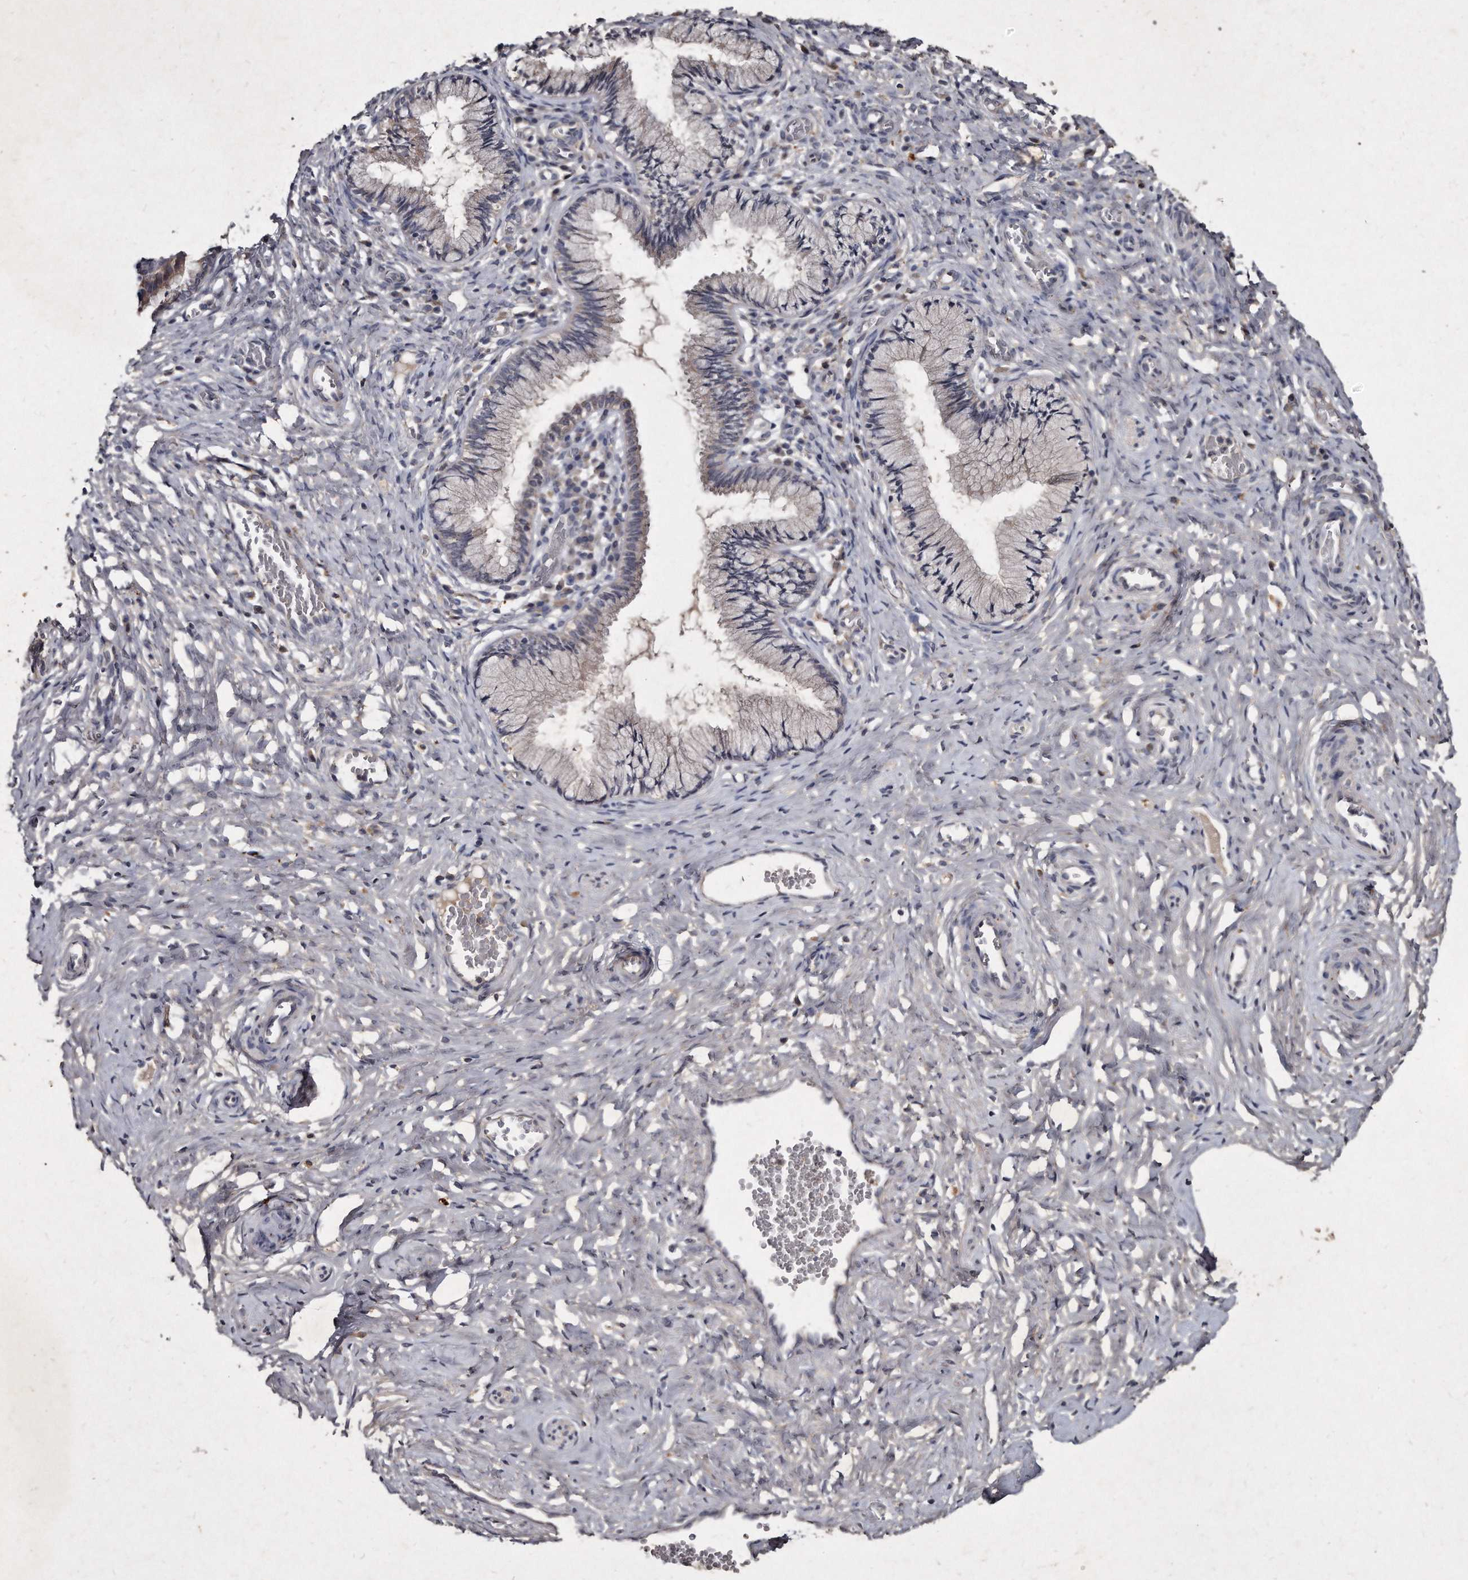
{"staining": {"intensity": "negative", "quantity": "none", "location": "none"}, "tissue": "cervix", "cell_type": "Glandular cells", "image_type": "normal", "snomed": [{"axis": "morphology", "description": "Normal tissue, NOS"}, {"axis": "topography", "description": "Cervix"}], "caption": "This is a image of immunohistochemistry staining of normal cervix, which shows no positivity in glandular cells.", "gene": "KLHDC3", "patient": {"sex": "female", "age": 27}}